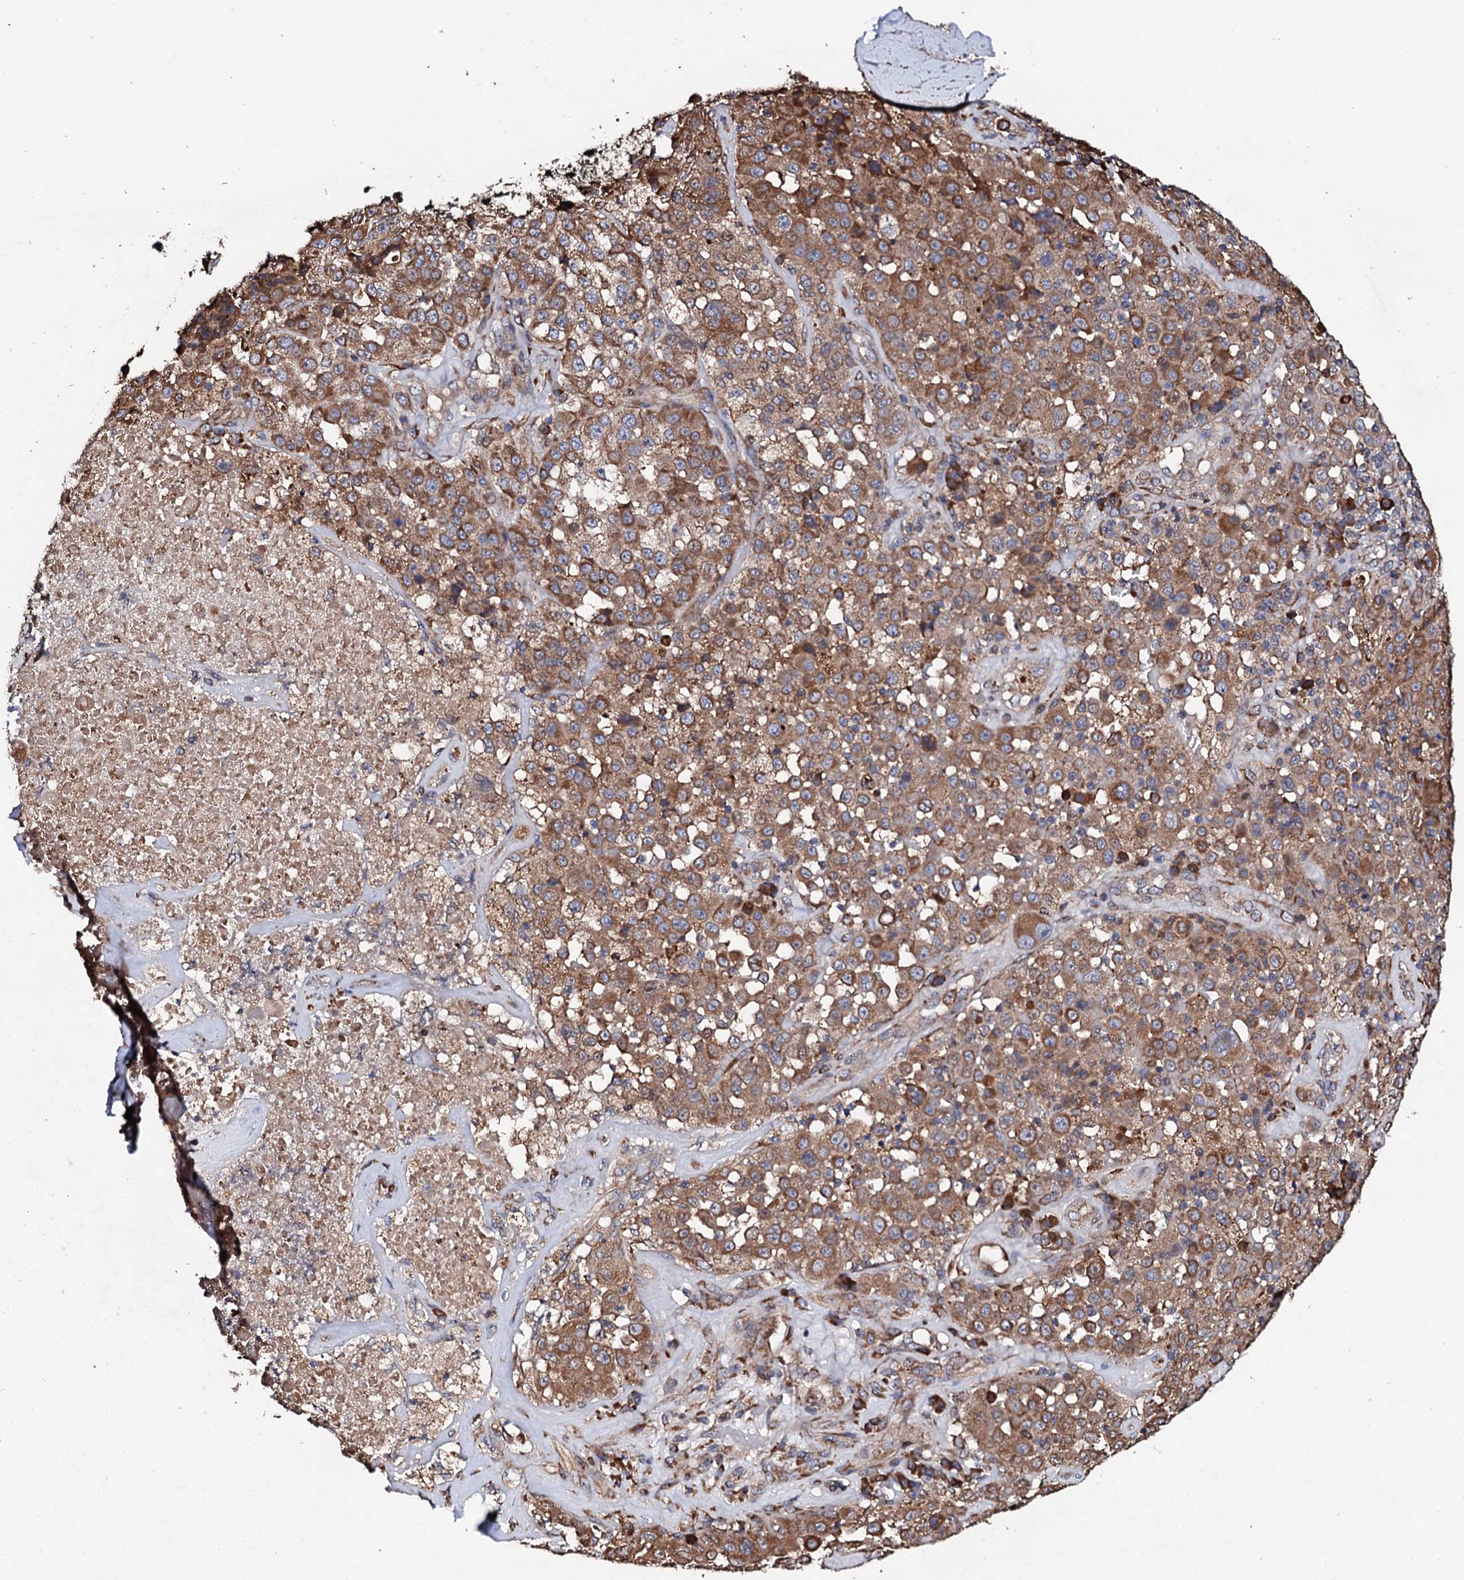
{"staining": {"intensity": "moderate", "quantity": ">75%", "location": "cytoplasmic/membranous"}, "tissue": "melanoma", "cell_type": "Tumor cells", "image_type": "cancer", "snomed": [{"axis": "morphology", "description": "Malignant melanoma, Metastatic site"}, {"axis": "topography", "description": "Lymph node"}], "caption": "Malignant melanoma (metastatic site) stained with a protein marker shows moderate staining in tumor cells.", "gene": "CKAP5", "patient": {"sex": "male", "age": 62}}